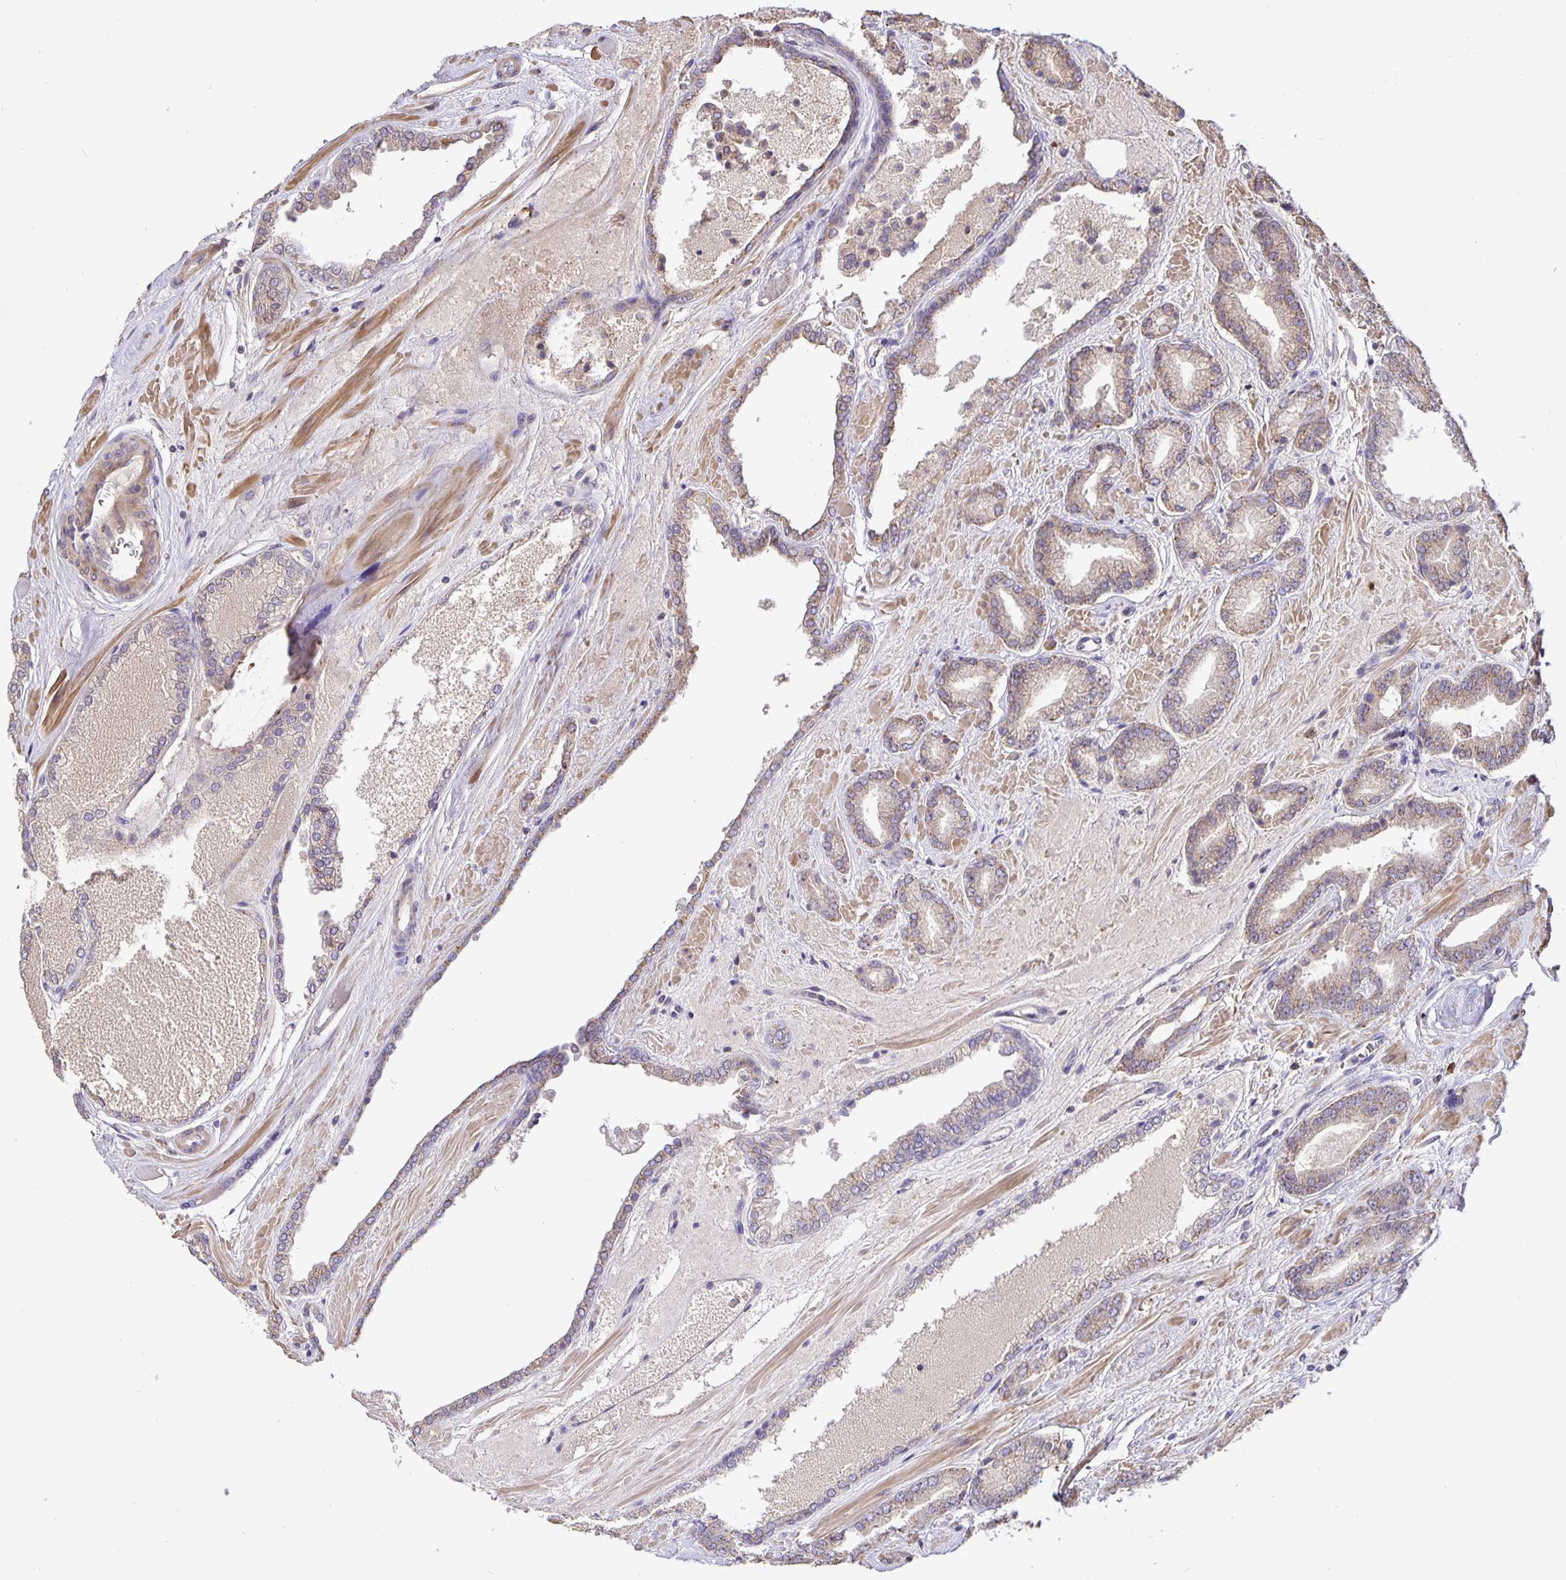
{"staining": {"intensity": "moderate", "quantity": "25%-75%", "location": "cytoplasmic/membranous"}, "tissue": "prostate cancer", "cell_type": "Tumor cells", "image_type": "cancer", "snomed": [{"axis": "morphology", "description": "Adenocarcinoma, High grade"}, {"axis": "topography", "description": "Prostate"}], "caption": "This is an image of IHC staining of prostate cancer, which shows moderate expression in the cytoplasmic/membranous of tumor cells.", "gene": "TMEM71", "patient": {"sex": "male", "age": 56}}